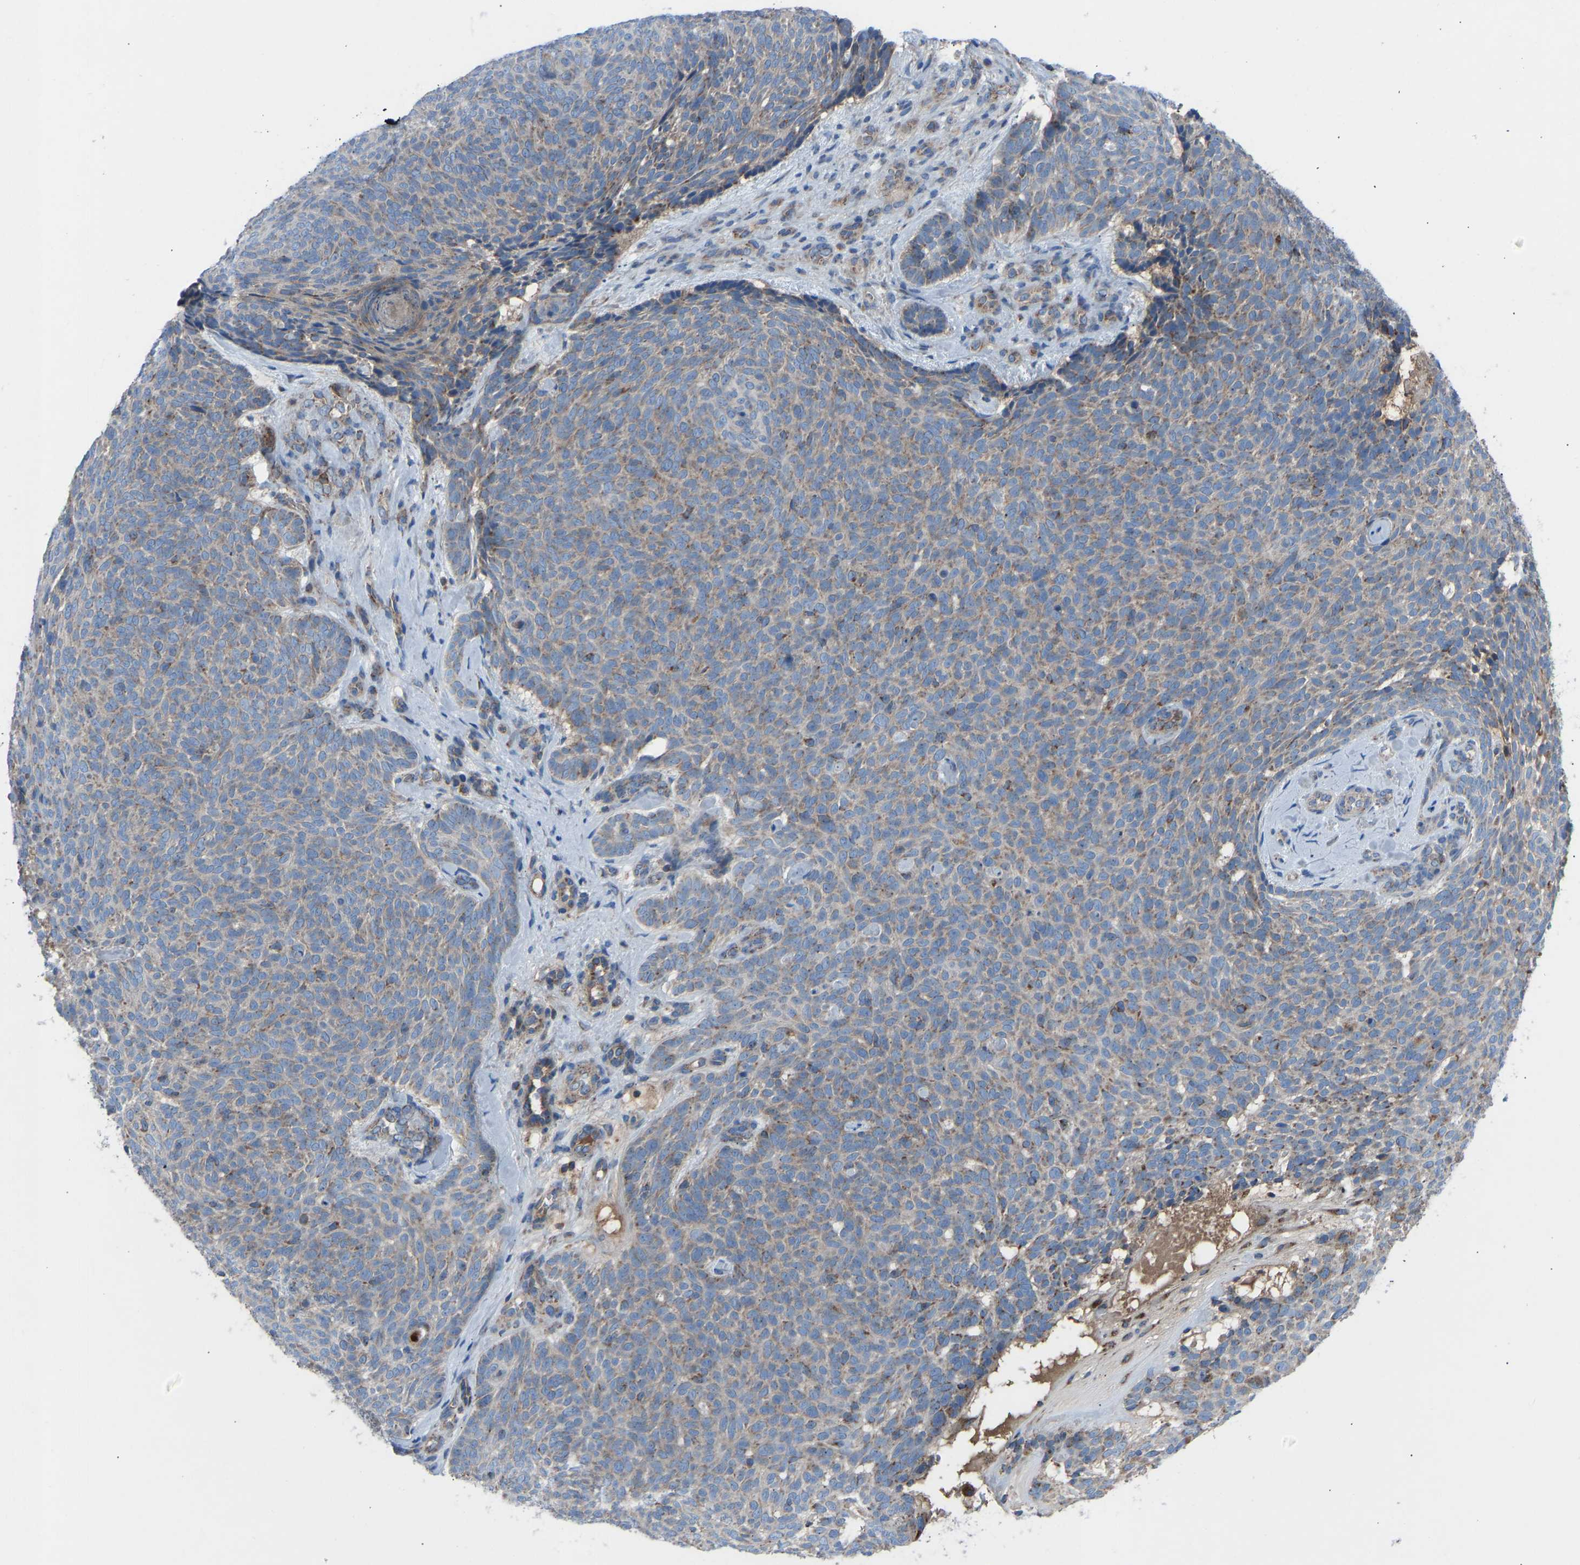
{"staining": {"intensity": "weak", "quantity": "<25%", "location": "cytoplasmic/membranous"}, "tissue": "skin cancer", "cell_type": "Tumor cells", "image_type": "cancer", "snomed": [{"axis": "morphology", "description": "Basal cell carcinoma"}, {"axis": "topography", "description": "Skin"}], "caption": "IHC of skin basal cell carcinoma shows no staining in tumor cells. (Stains: DAB (3,3'-diaminobenzidine) immunohistochemistry (IHC) with hematoxylin counter stain, Microscopy: brightfield microscopy at high magnification).", "gene": "GRK6", "patient": {"sex": "male", "age": 61}}